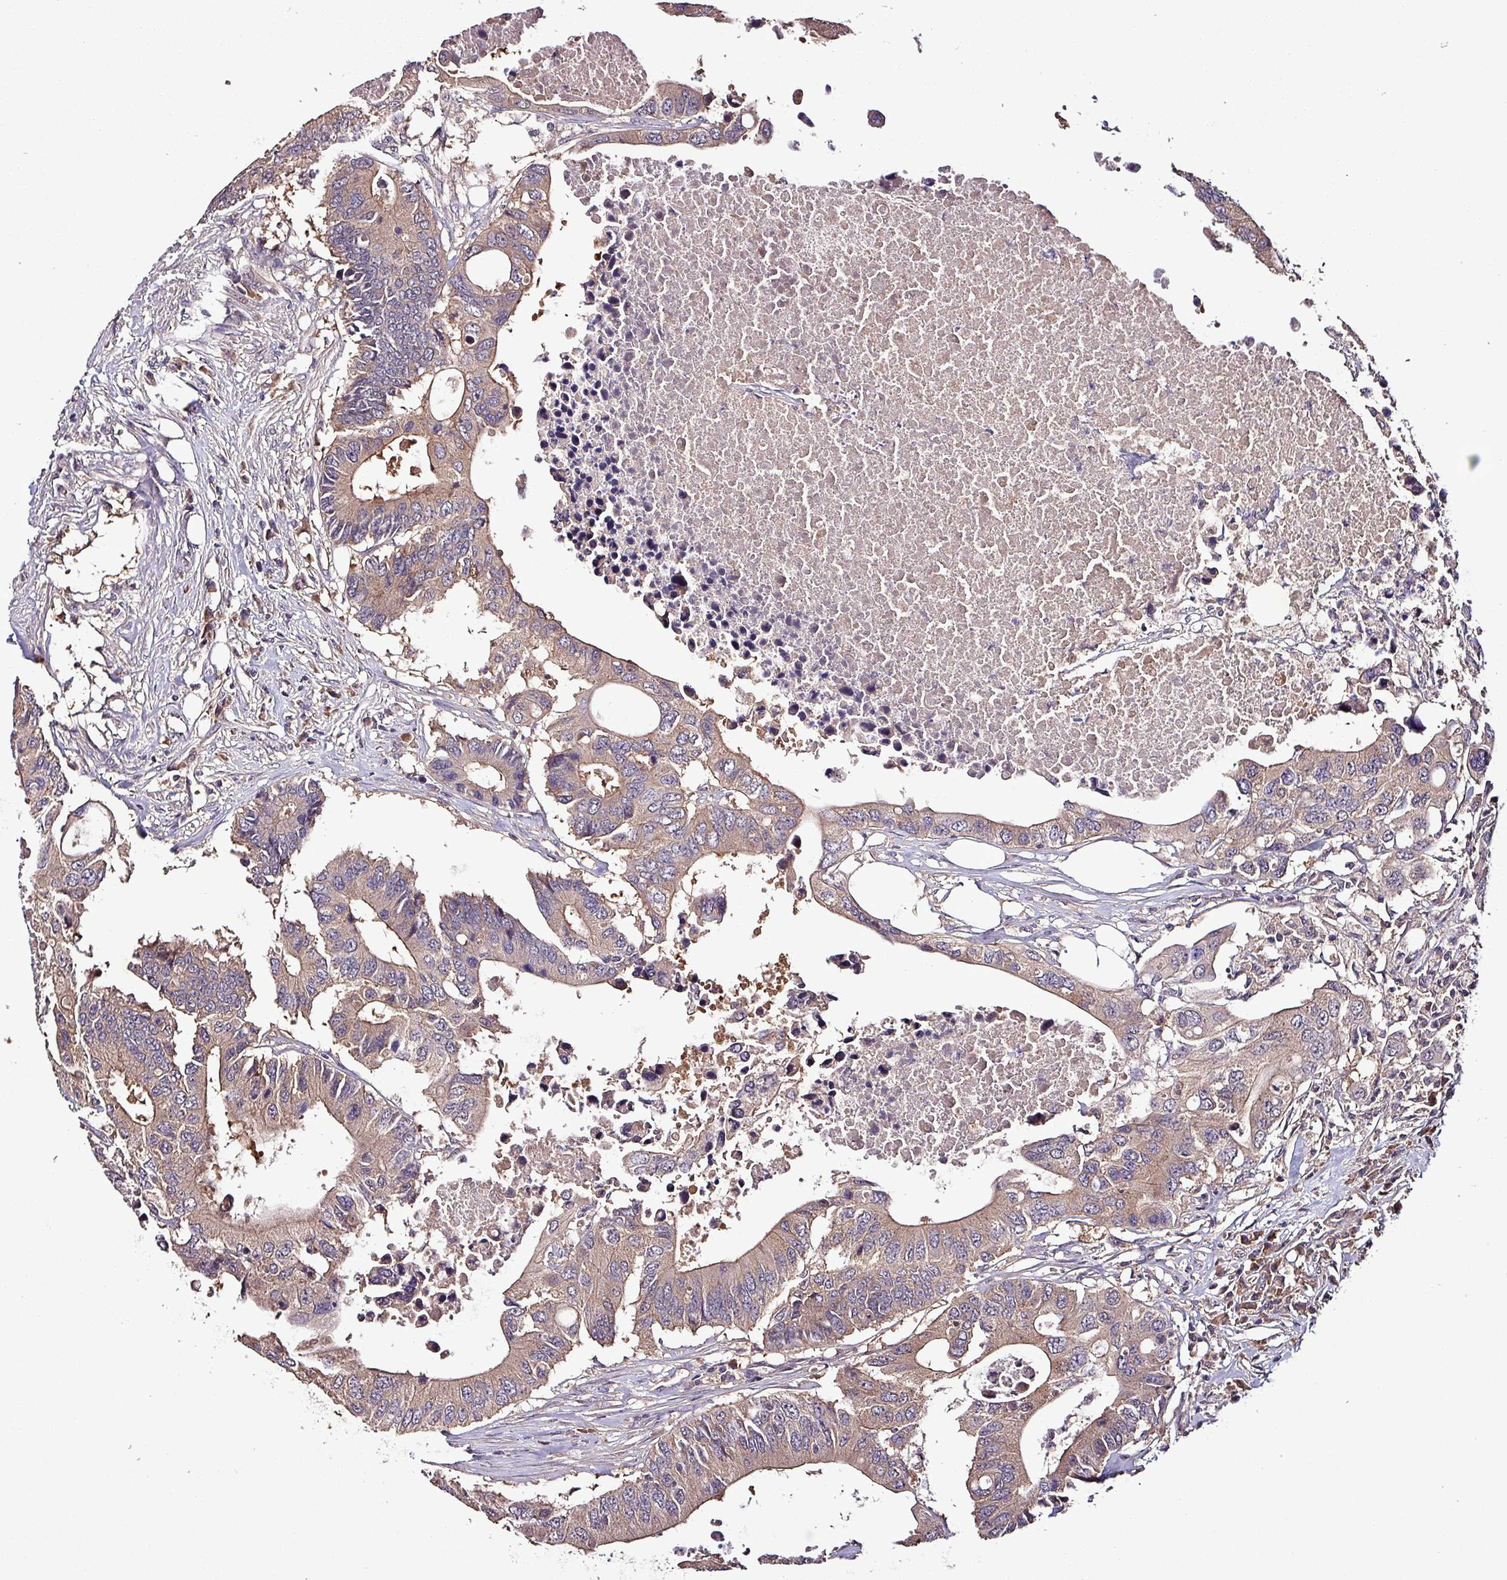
{"staining": {"intensity": "weak", "quantity": ">75%", "location": "cytoplasmic/membranous"}, "tissue": "colorectal cancer", "cell_type": "Tumor cells", "image_type": "cancer", "snomed": [{"axis": "morphology", "description": "Adenocarcinoma, NOS"}, {"axis": "topography", "description": "Colon"}], "caption": "A high-resolution image shows IHC staining of colorectal adenocarcinoma, which demonstrates weak cytoplasmic/membranous positivity in about >75% of tumor cells. Using DAB (3,3'-diaminobenzidine) (brown) and hematoxylin (blue) stains, captured at high magnification using brightfield microscopy.", "gene": "PAFAH1B2", "patient": {"sex": "male", "age": 71}}